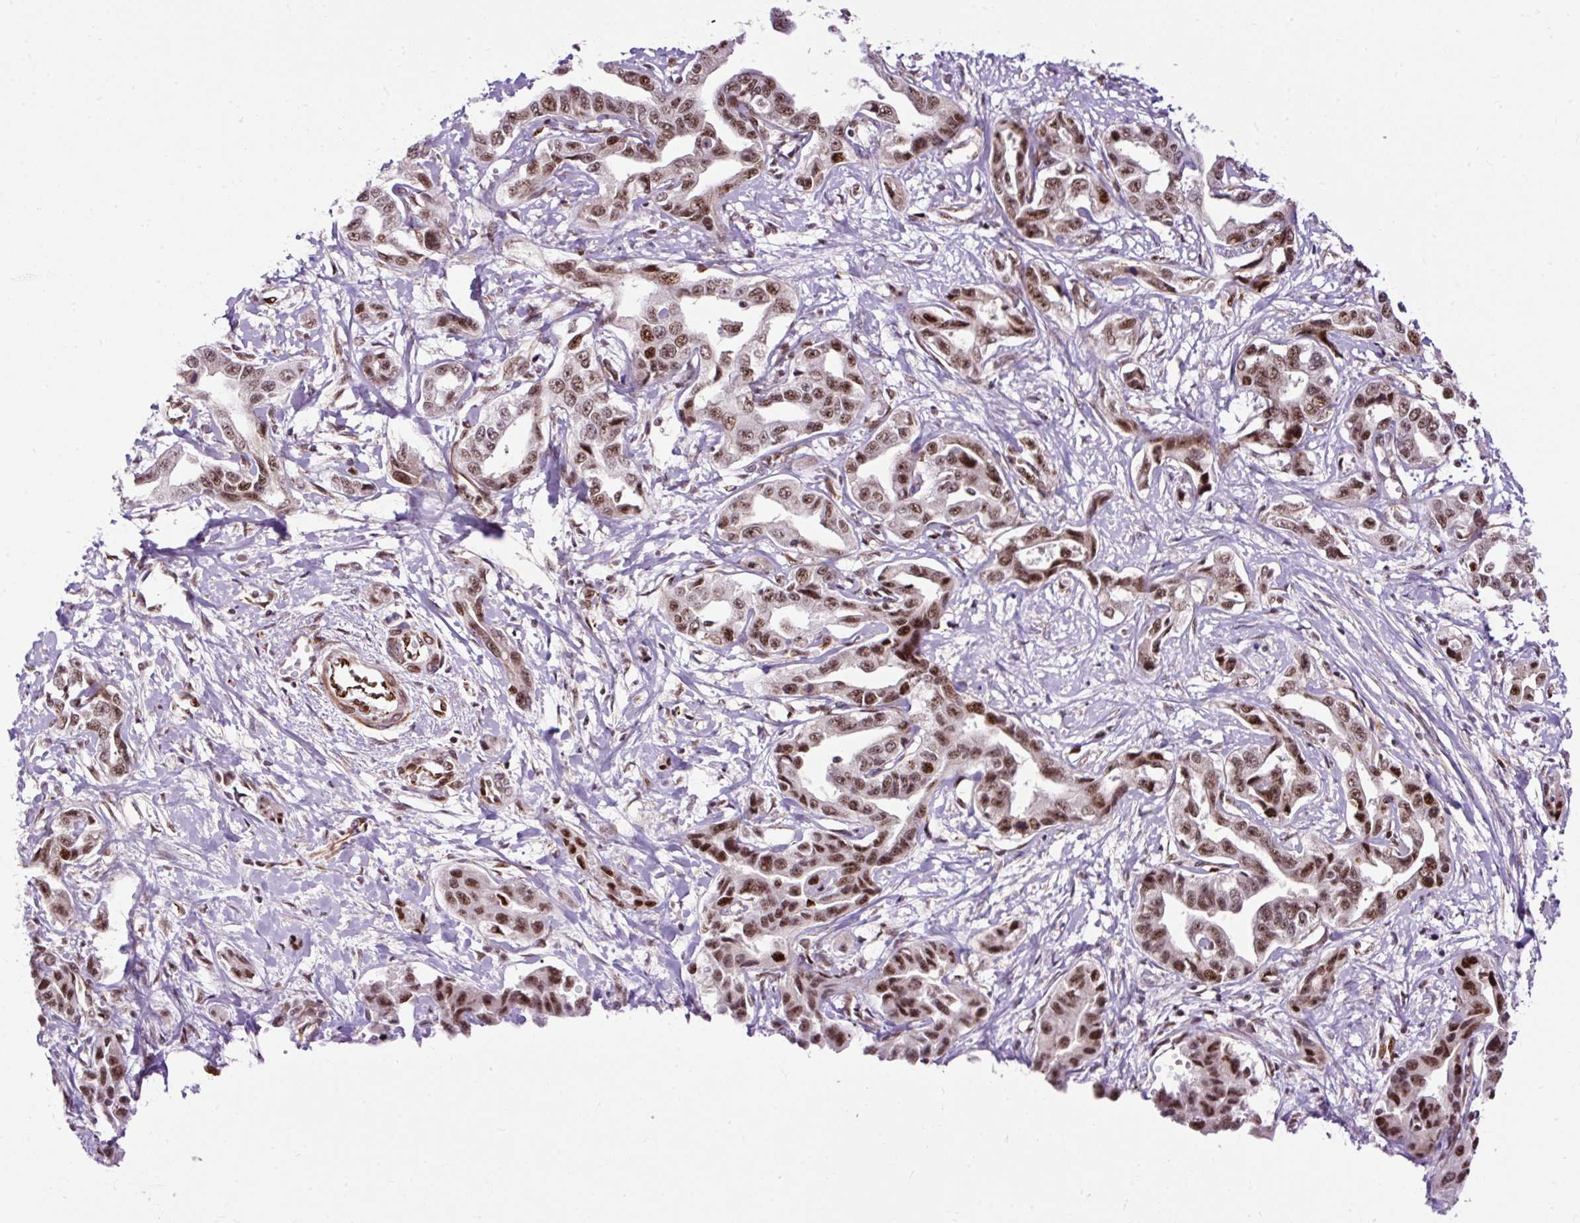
{"staining": {"intensity": "moderate", "quantity": ">75%", "location": "nuclear"}, "tissue": "liver cancer", "cell_type": "Tumor cells", "image_type": "cancer", "snomed": [{"axis": "morphology", "description": "Cholangiocarcinoma"}, {"axis": "topography", "description": "Liver"}], "caption": "Immunohistochemical staining of human cholangiocarcinoma (liver) exhibits medium levels of moderate nuclear staining in approximately >75% of tumor cells.", "gene": "LUC7L2", "patient": {"sex": "male", "age": 59}}